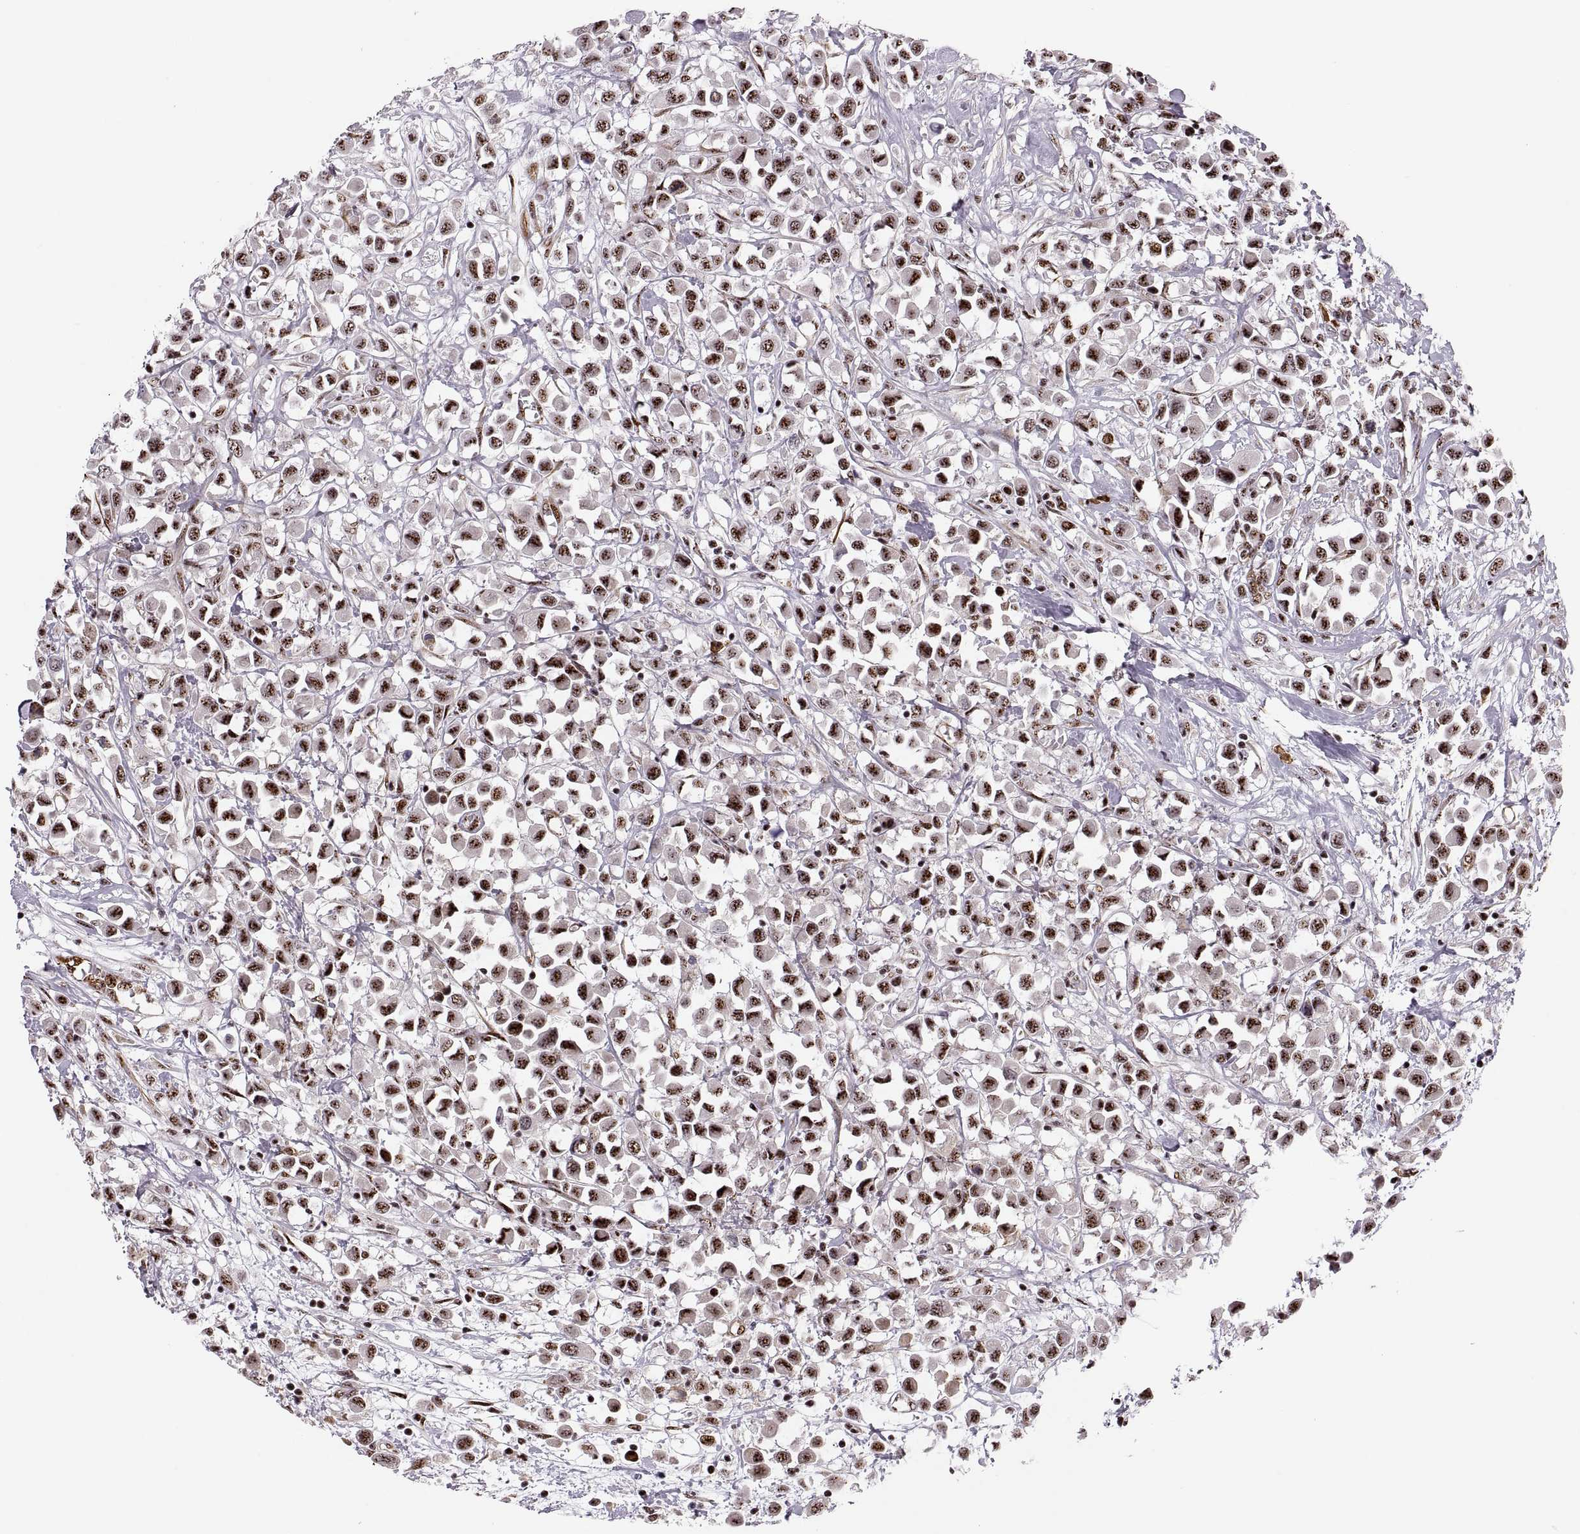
{"staining": {"intensity": "strong", "quantity": ">75%", "location": "nuclear"}, "tissue": "breast cancer", "cell_type": "Tumor cells", "image_type": "cancer", "snomed": [{"axis": "morphology", "description": "Duct carcinoma"}, {"axis": "topography", "description": "Breast"}], "caption": "Brown immunohistochemical staining in breast cancer (invasive ductal carcinoma) demonstrates strong nuclear positivity in about >75% of tumor cells.", "gene": "ZCCHC17", "patient": {"sex": "female", "age": 61}}